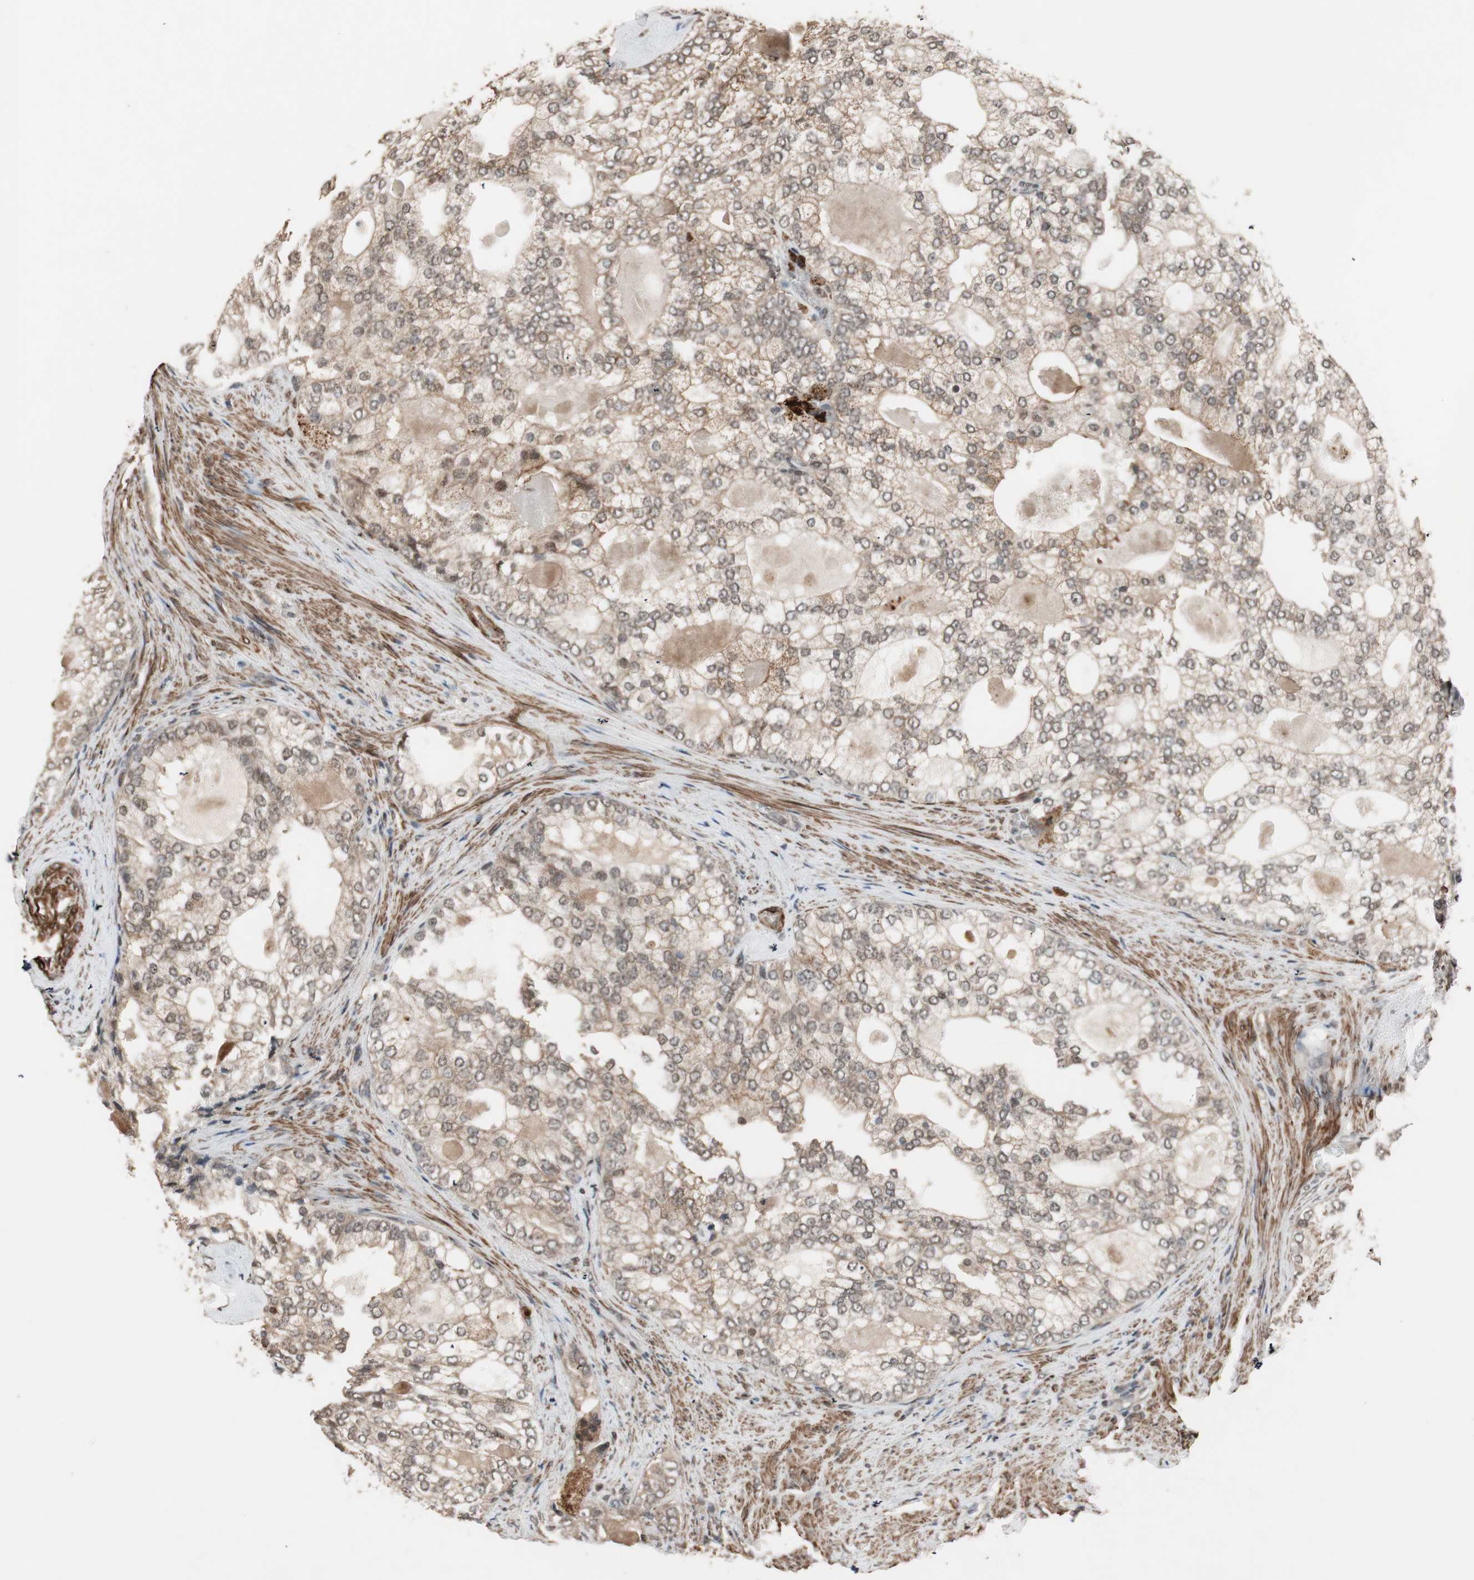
{"staining": {"intensity": "weak", "quantity": "25%-75%", "location": "cytoplasmic/membranous"}, "tissue": "prostate cancer", "cell_type": "Tumor cells", "image_type": "cancer", "snomed": [{"axis": "morphology", "description": "Adenocarcinoma, High grade"}, {"axis": "topography", "description": "Prostate"}], "caption": "A photomicrograph of prostate cancer stained for a protein shows weak cytoplasmic/membranous brown staining in tumor cells.", "gene": "DRAP1", "patient": {"sex": "male", "age": 66}}